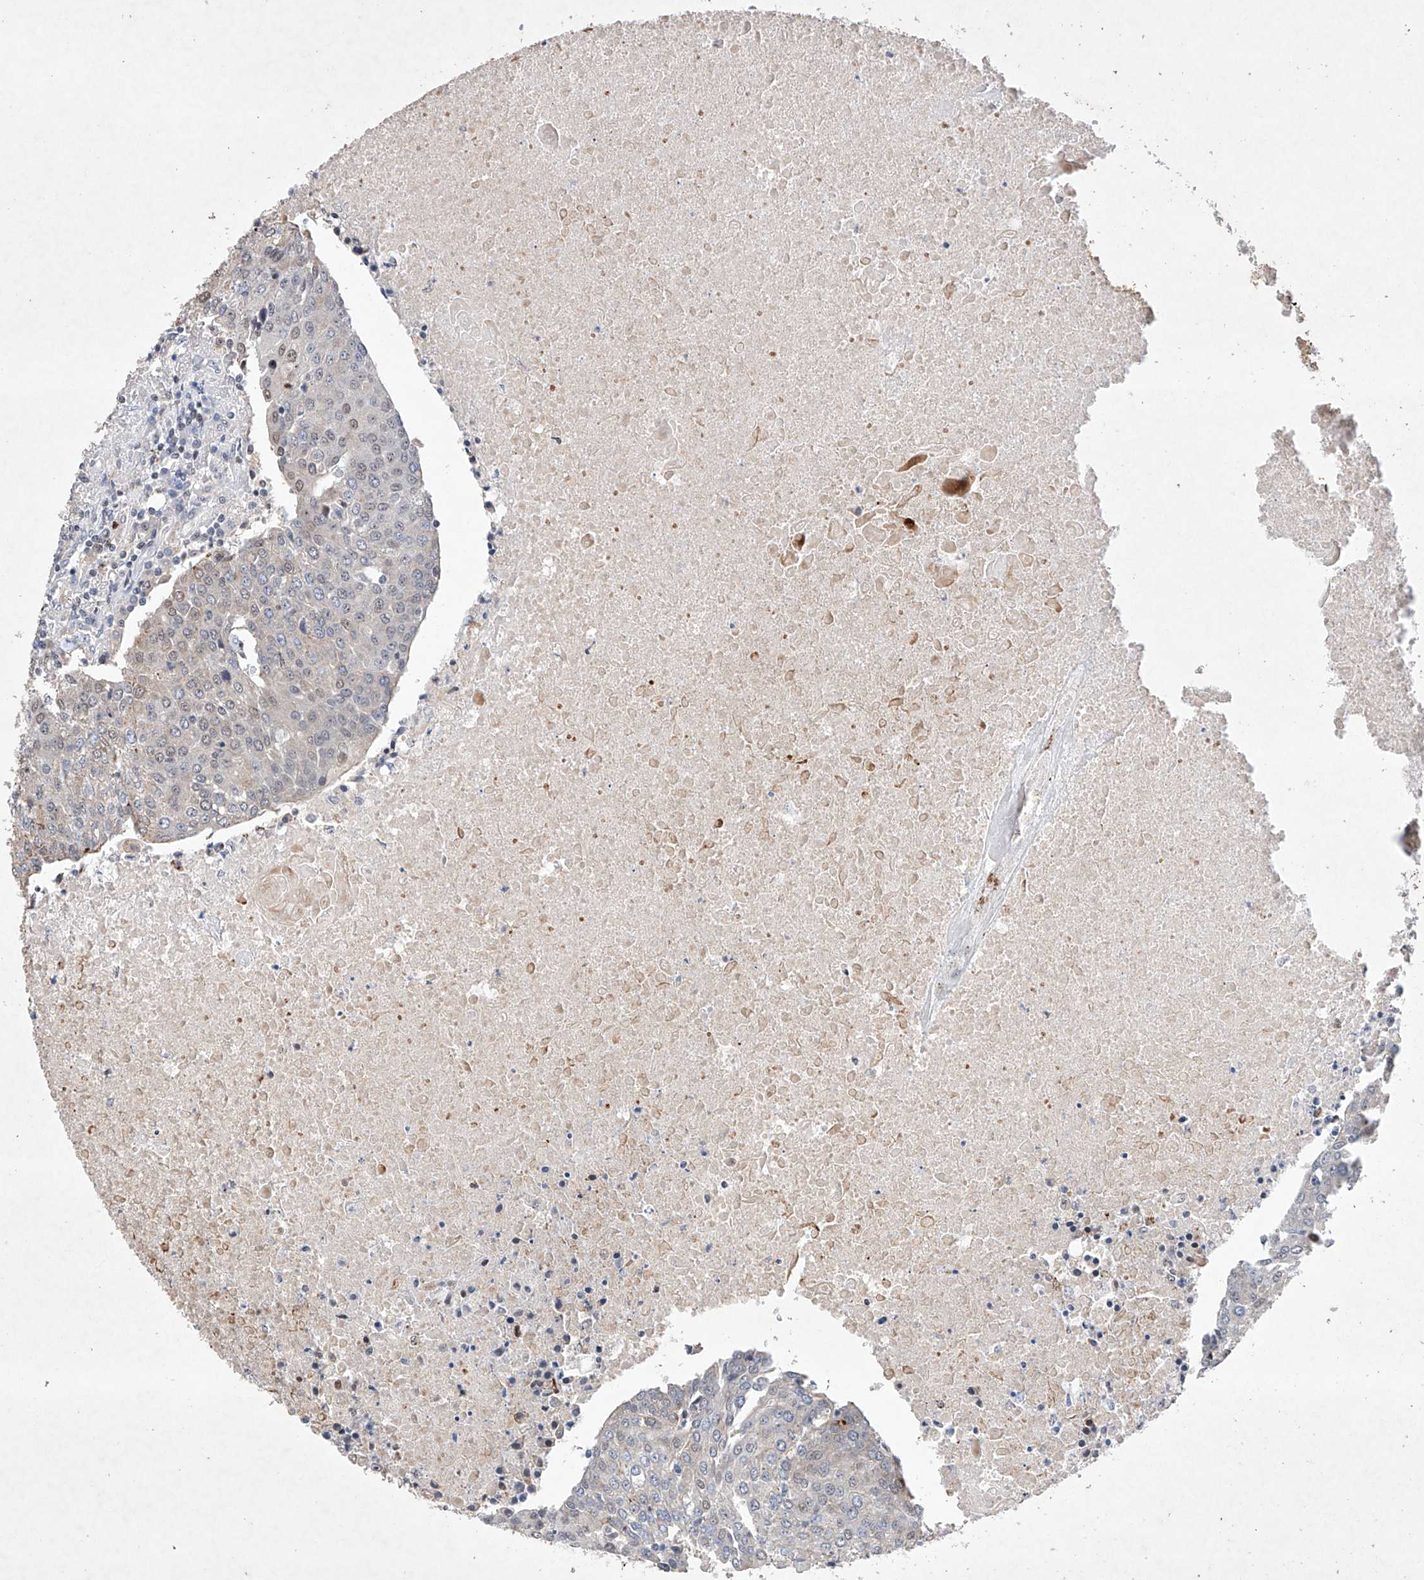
{"staining": {"intensity": "negative", "quantity": "none", "location": "none"}, "tissue": "urothelial cancer", "cell_type": "Tumor cells", "image_type": "cancer", "snomed": [{"axis": "morphology", "description": "Urothelial carcinoma, High grade"}, {"axis": "topography", "description": "Urinary bladder"}], "caption": "High power microscopy histopathology image of an immunohistochemistry image of urothelial carcinoma (high-grade), revealing no significant staining in tumor cells. (Immunohistochemistry (ihc), brightfield microscopy, high magnification).", "gene": "AFG1L", "patient": {"sex": "female", "age": 85}}